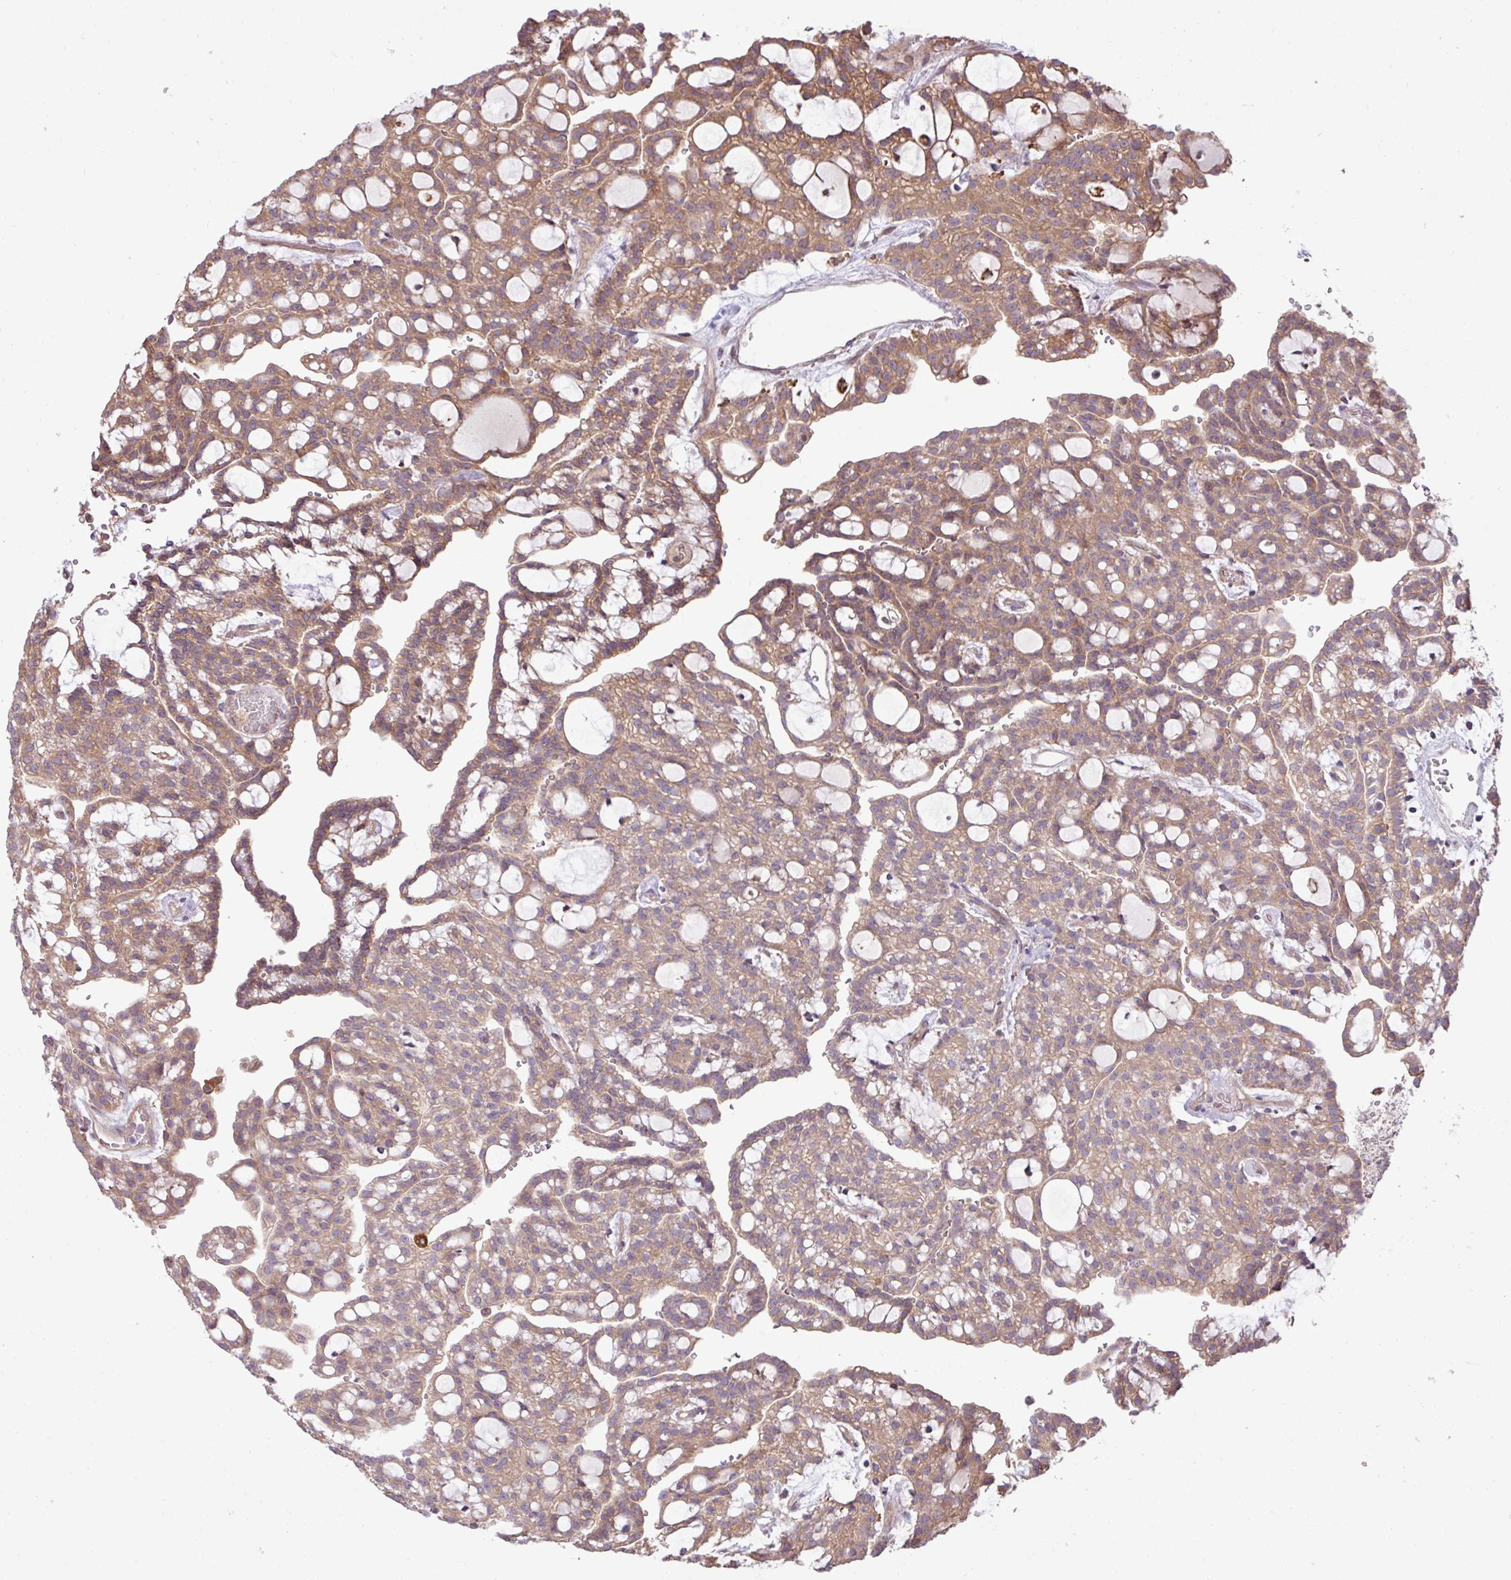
{"staining": {"intensity": "moderate", "quantity": "25%-75%", "location": "cytoplasmic/membranous"}, "tissue": "renal cancer", "cell_type": "Tumor cells", "image_type": "cancer", "snomed": [{"axis": "morphology", "description": "Adenocarcinoma, NOS"}, {"axis": "topography", "description": "Kidney"}], "caption": "A brown stain highlights moderate cytoplasmic/membranous positivity of a protein in adenocarcinoma (renal) tumor cells. Nuclei are stained in blue.", "gene": "ARHGEF25", "patient": {"sex": "male", "age": 63}}